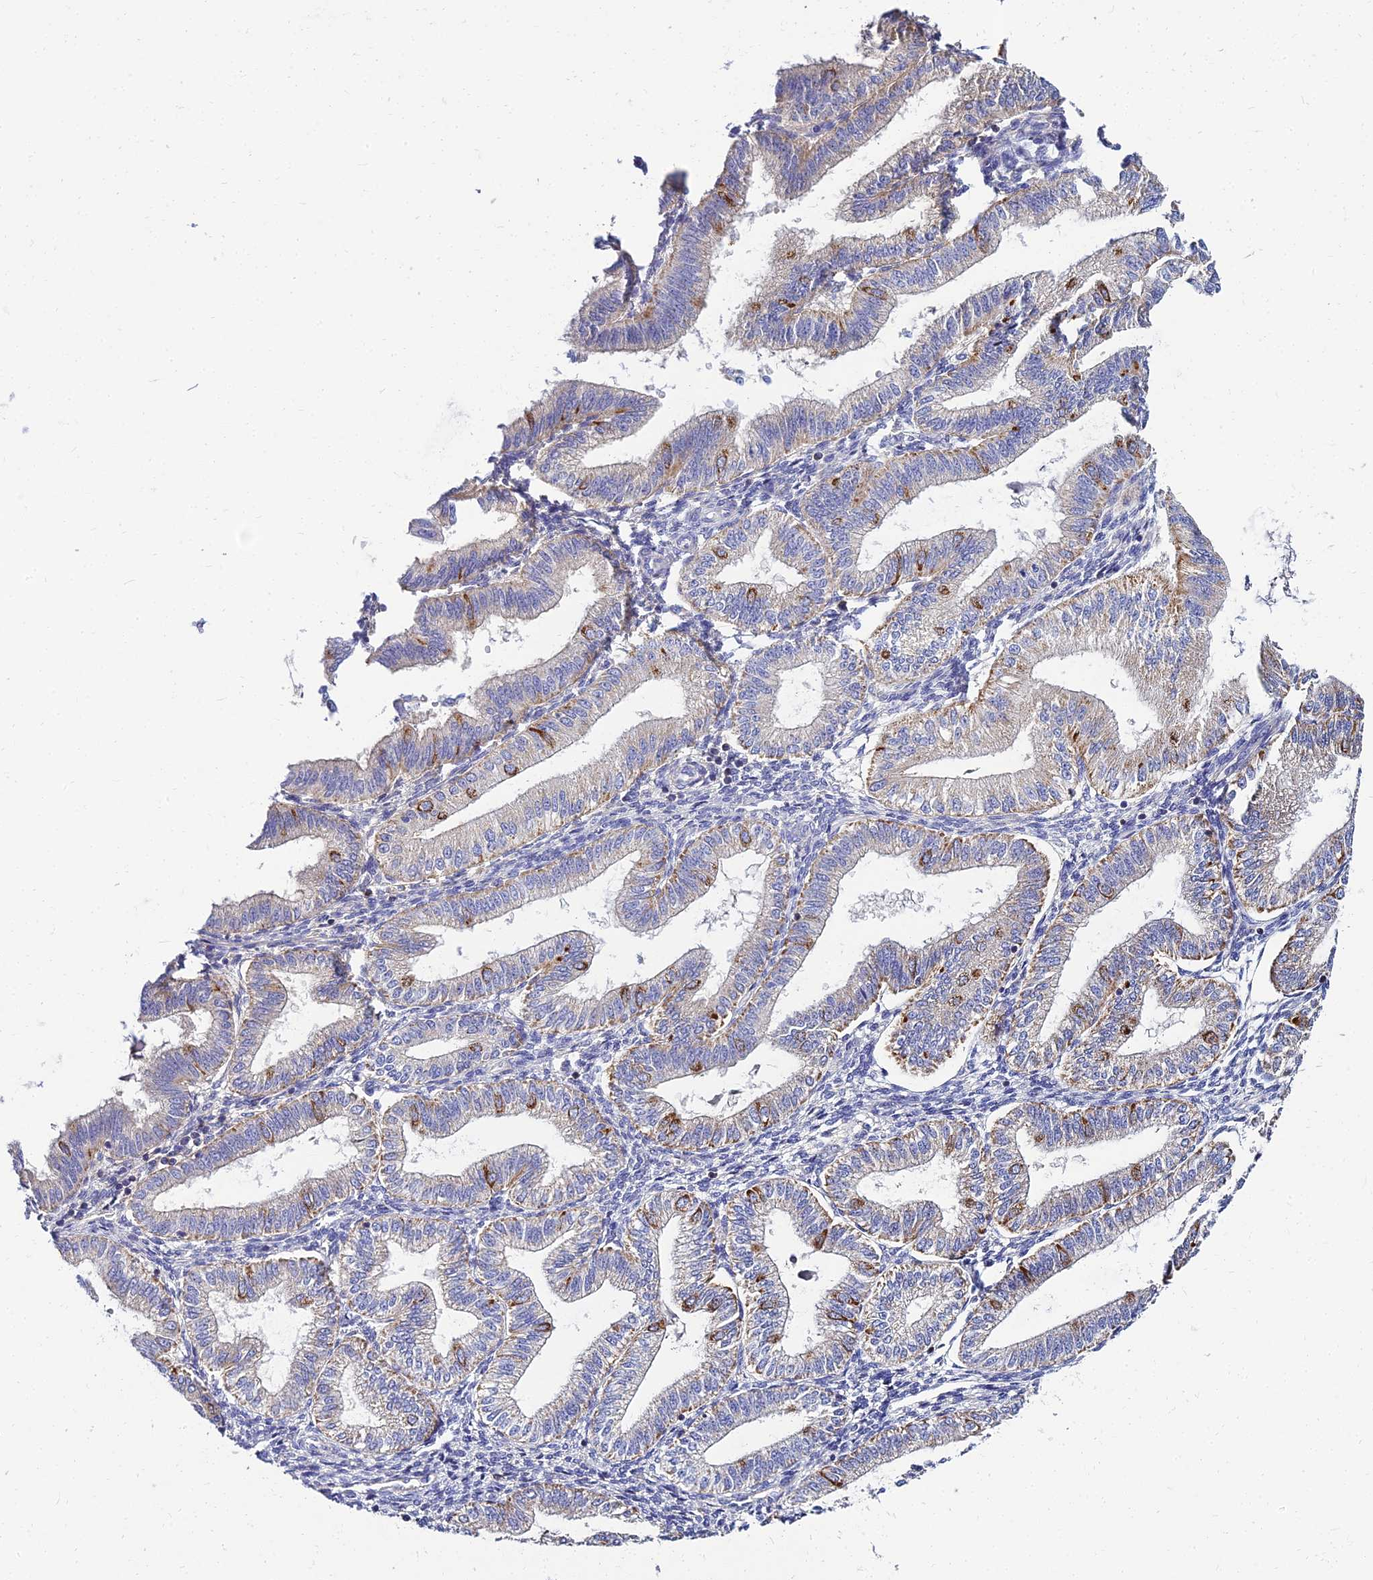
{"staining": {"intensity": "negative", "quantity": "none", "location": "none"}, "tissue": "endometrium", "cell_type": "Cells in endometrial stroma", "image_type": "normal", "snomed": [{"axis": "morphology", "description": "Normal tissue, NOS"}, {"axis": "topography", "description": "Endometrium"}], "caption": "DAB immunohistochemical staining of normal human endometrium exhibits no significant staining in cells in endometrial stroma. (DAB (3,3'-diaminobenzidine) IHC with hematoxylin counter stain).", "gene": "NPY", "patient": {"sex": "female", "age": 39}}